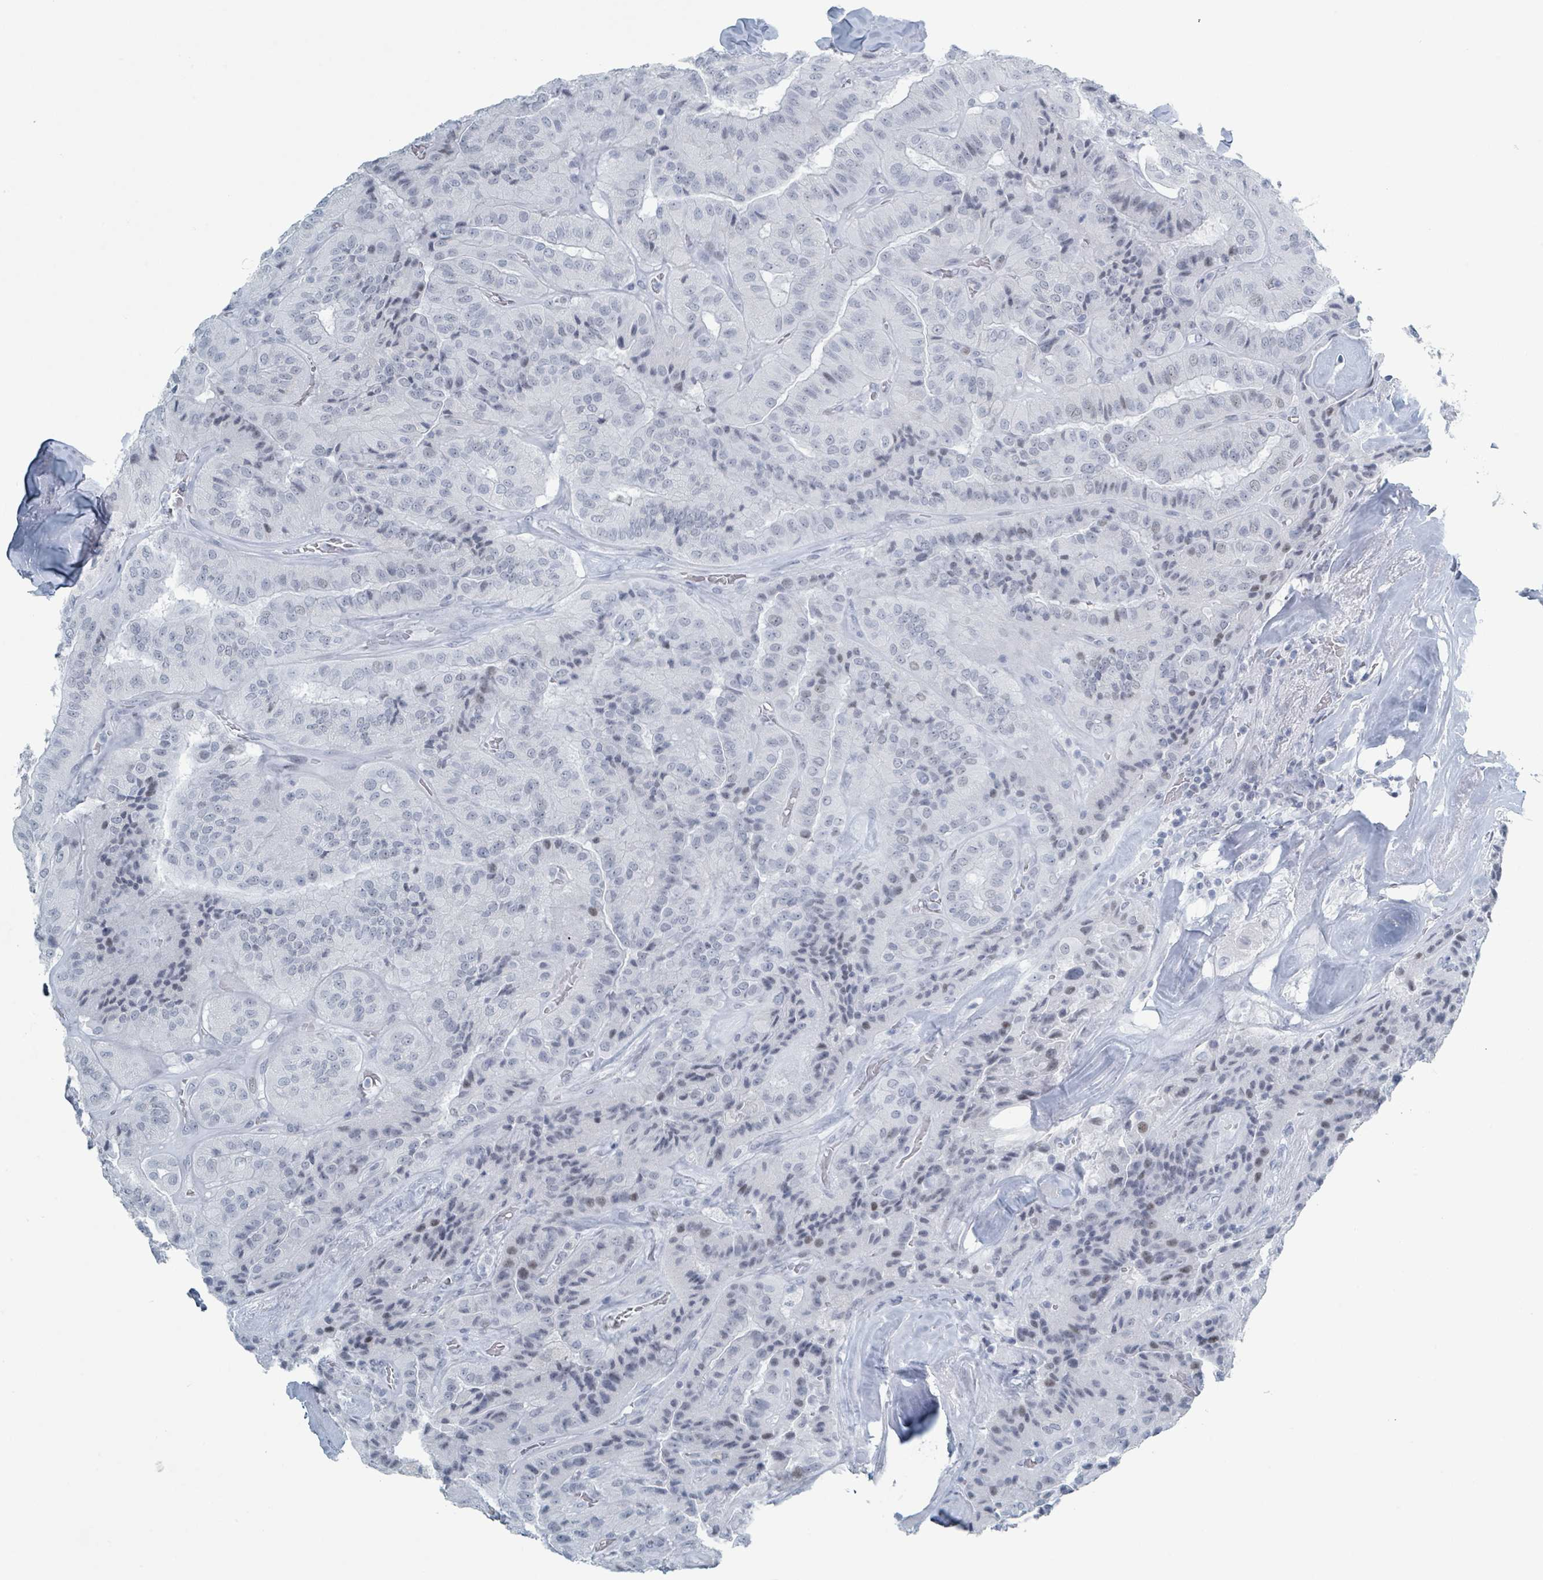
{"staining": {"intensity": "weak", "quantity": "<25%", "location": "nuclear"}, "tissue": "thyroid cancer", "cell_type": "Tumor cells", "image_type": "cancer", "snomed": [{"axis": "morphology", "description": "Normal tissue, NOS"}, {"axis": "morphology", "description": "Papillary adenocarcinoma, NOS"}, {"axis": "topography", "description": "Thyroid gland"}], "caption": "Tumor cells are negative for brown protein staining in thyroid papillary adenocarcinoma.", "gene": "GPR15LG", "patient": {"sex": "female", "age": 59}}